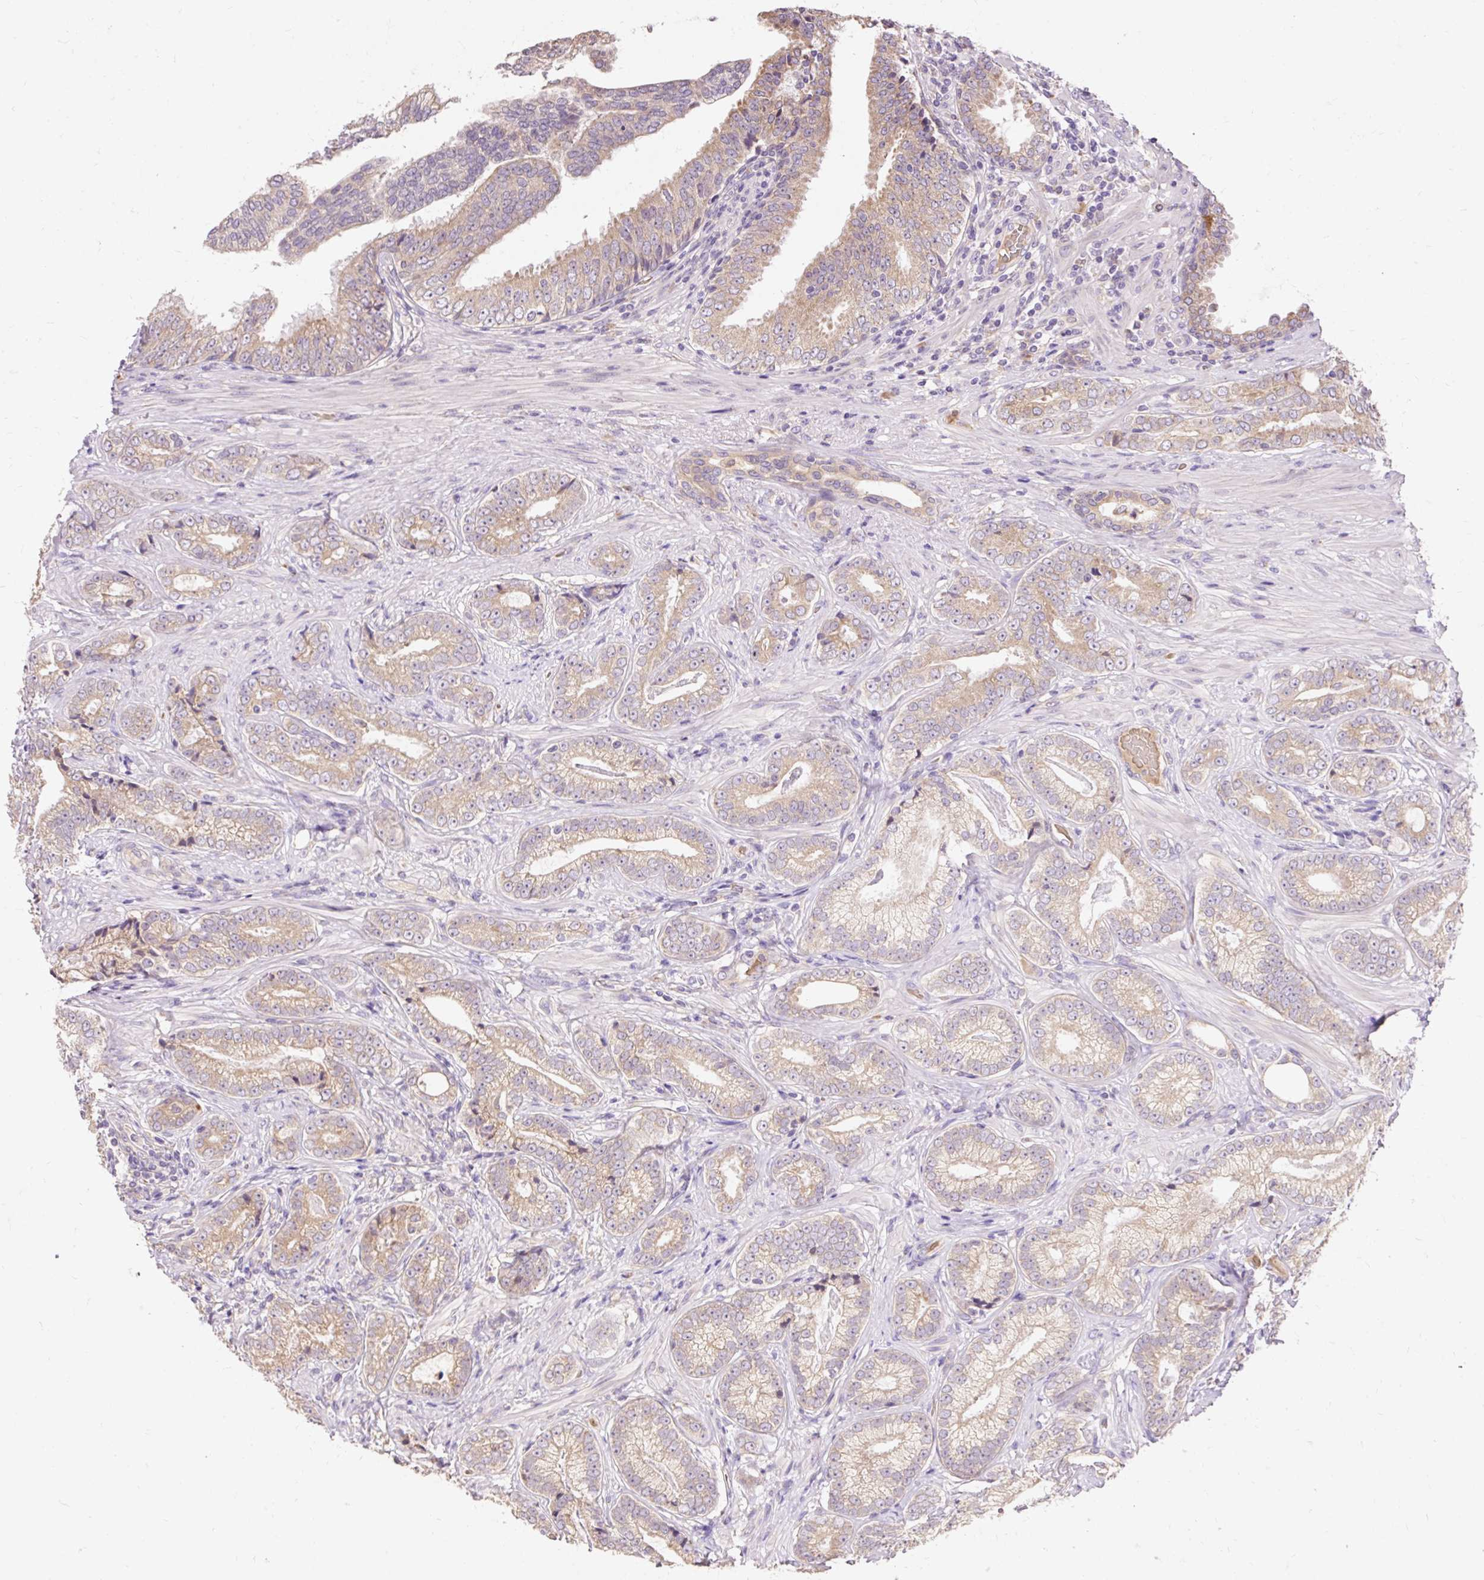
{"staining": {"intensity": "weak", "quantity": ">75%", "location": "cytoplasmic/membranous"}, "tissue": "prostate cancer", "cell_type": "Tumor cells", "image_type": "cancer", "snomed": [{"axis": "morphology", "description": "Adenocarcinoma, Low grade"}, {"axis": "topography", "description": "Prostate"}], "caption": "This image displays immunohistochemistry staining of prostate cancer (low-grade adenocarcinoma), with low weak cytoplasmic/membranous staining in approximately >75% of tumor cells.", "gene": "SEC63", "patient": {"sex": "male", "age": 61}}